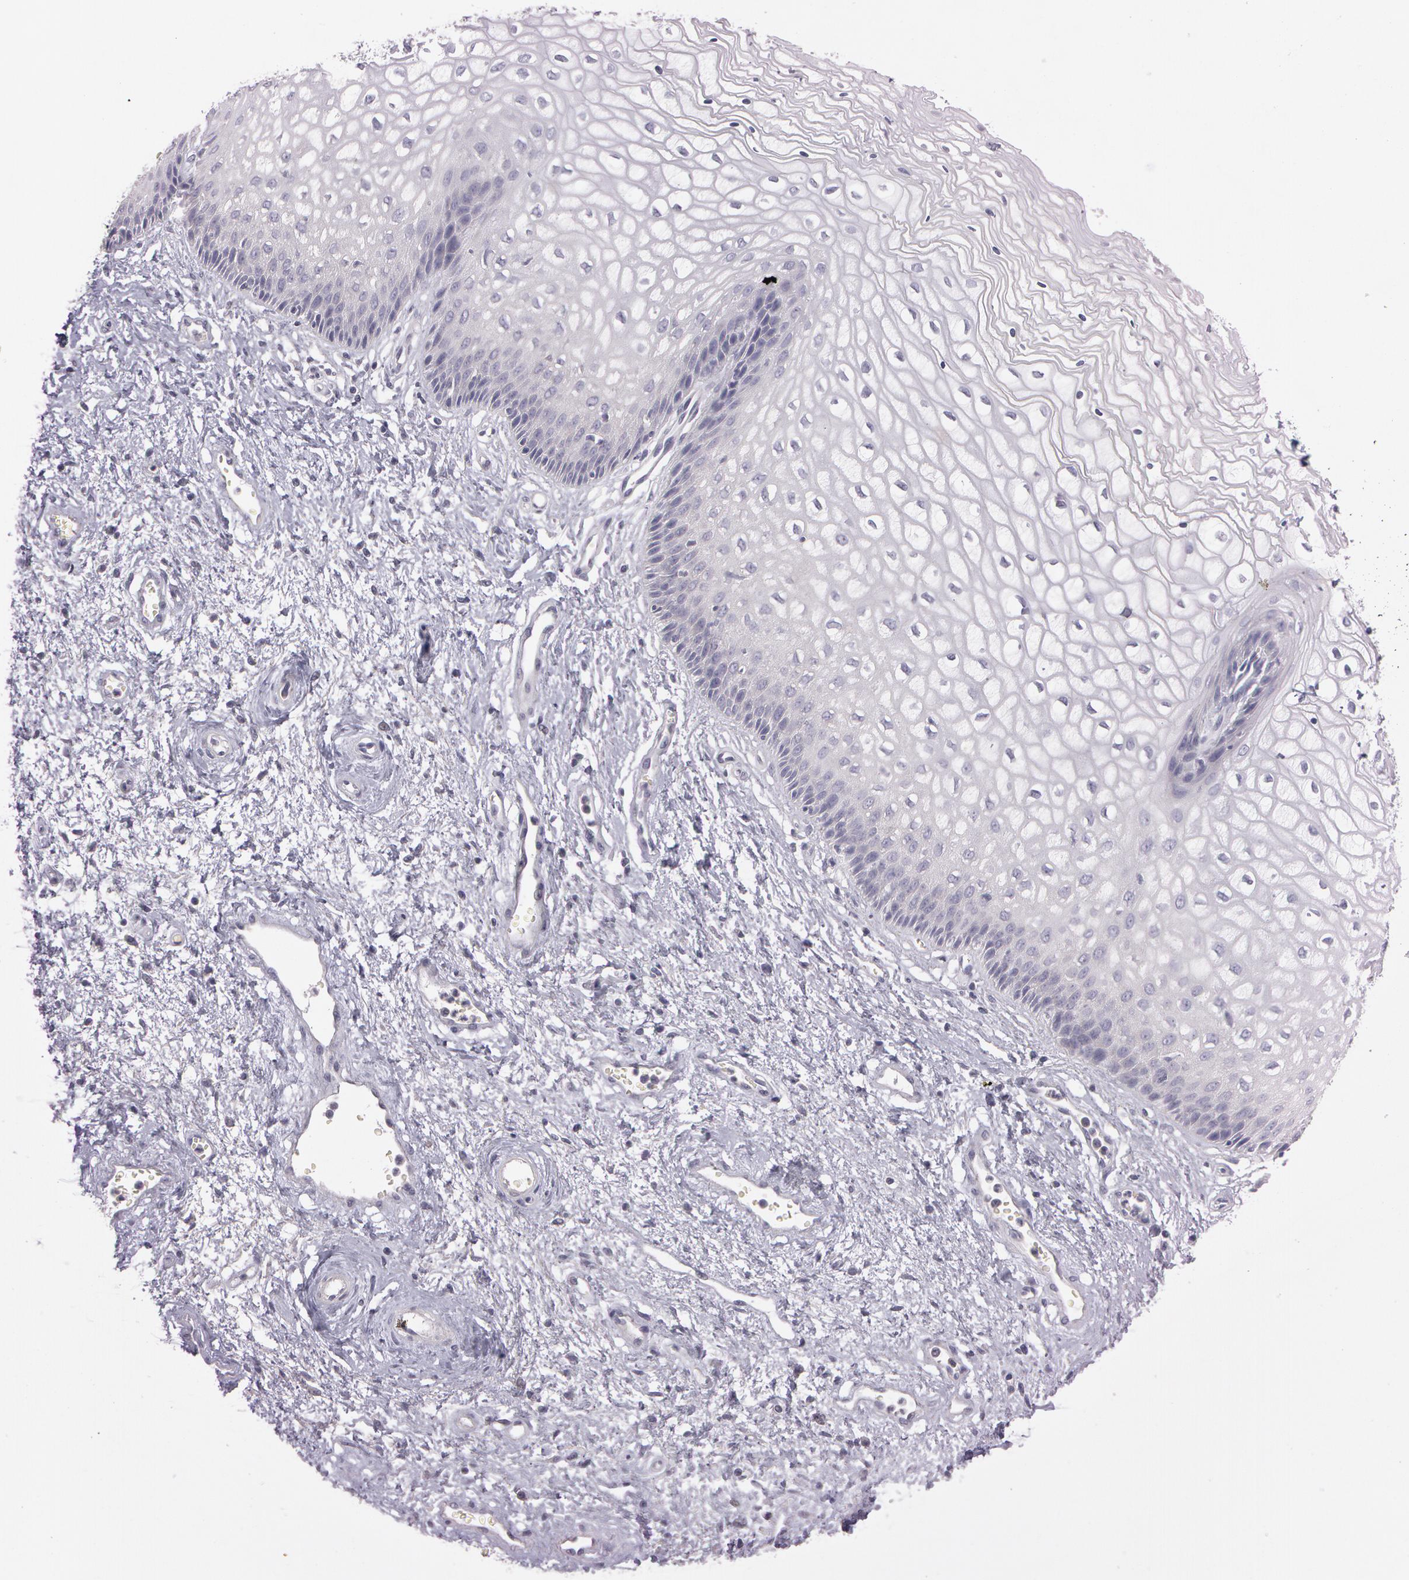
{"staining": {"intensity": "negative", "quantity": "none", "location": "none"}, "tissue": "vagina", "cell_type": "Squamous epithelial cells", "image_type": "normal", "snomed": [{"axis": "morphology", "description": "Normal tissue, NOS"}, {"axis": "topography", "description": "Vagina"}], "caption": "This is an immunohistochemistry (IHC) histopathology image of benign human vagina. There is no expression in squamous epithelial cells.", "gene": "MXRA5", "patient": {"sex": "female", "age": 34}}